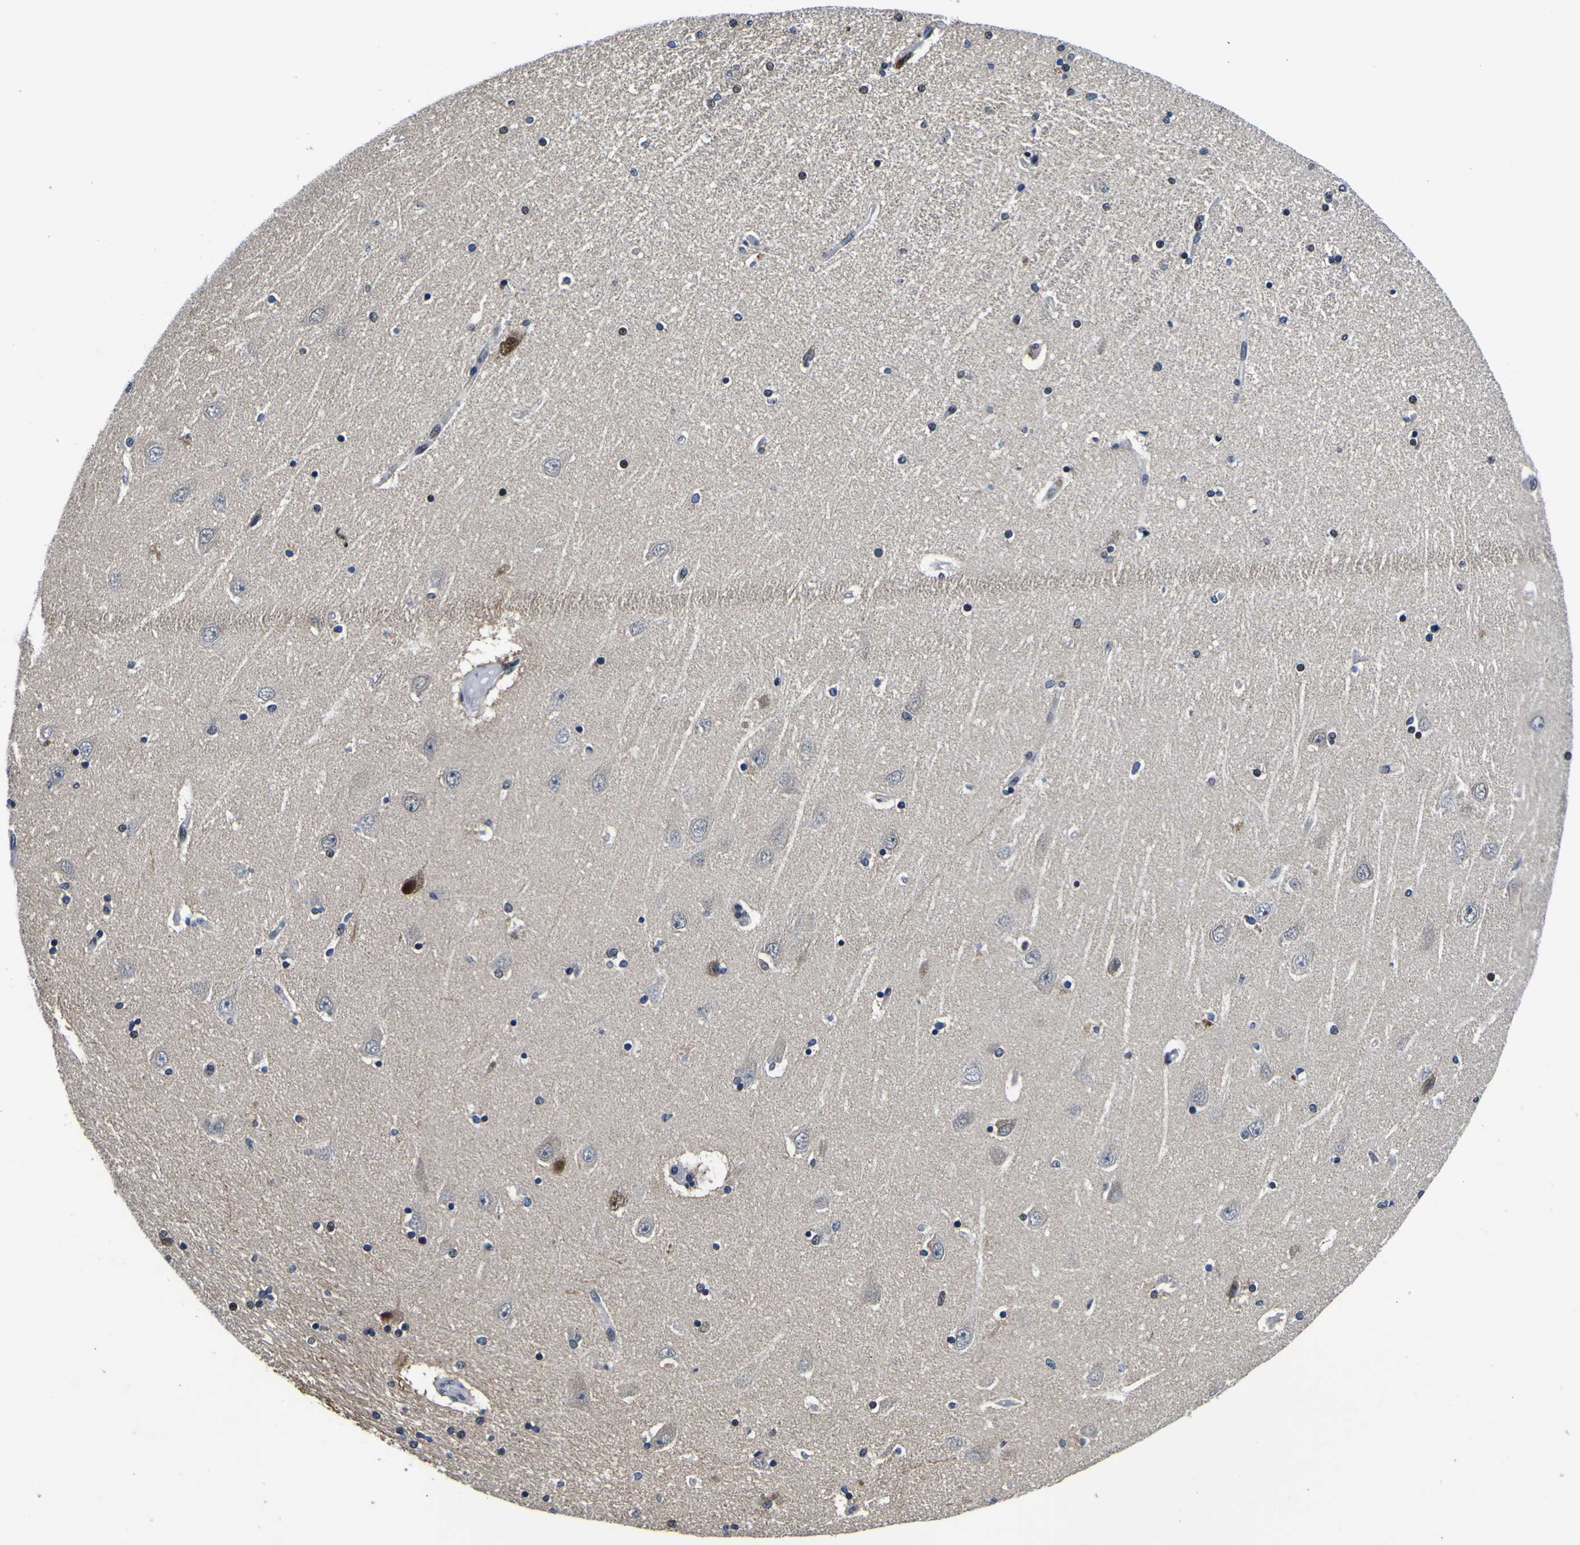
{"staining": {"intensity": "moderate", "quantity": "<25%", "location": "nuclear"}, "tissue": "hippocampus", "cell_type": "Glial cells", "image_type": "normal", "snomed": [{"axis": "morphology", "description": "Normal tissue, NOS"}, {"axis": "topography", "description": "Hippocampus"}], "caption": "Immunohistochemistry of normal hippocampus exhibits low levels of moderate nuclear staining in approximately <25% of glial cells.", "gene": "CUL4B", "patient": {"sex": "female", "age": 54}}